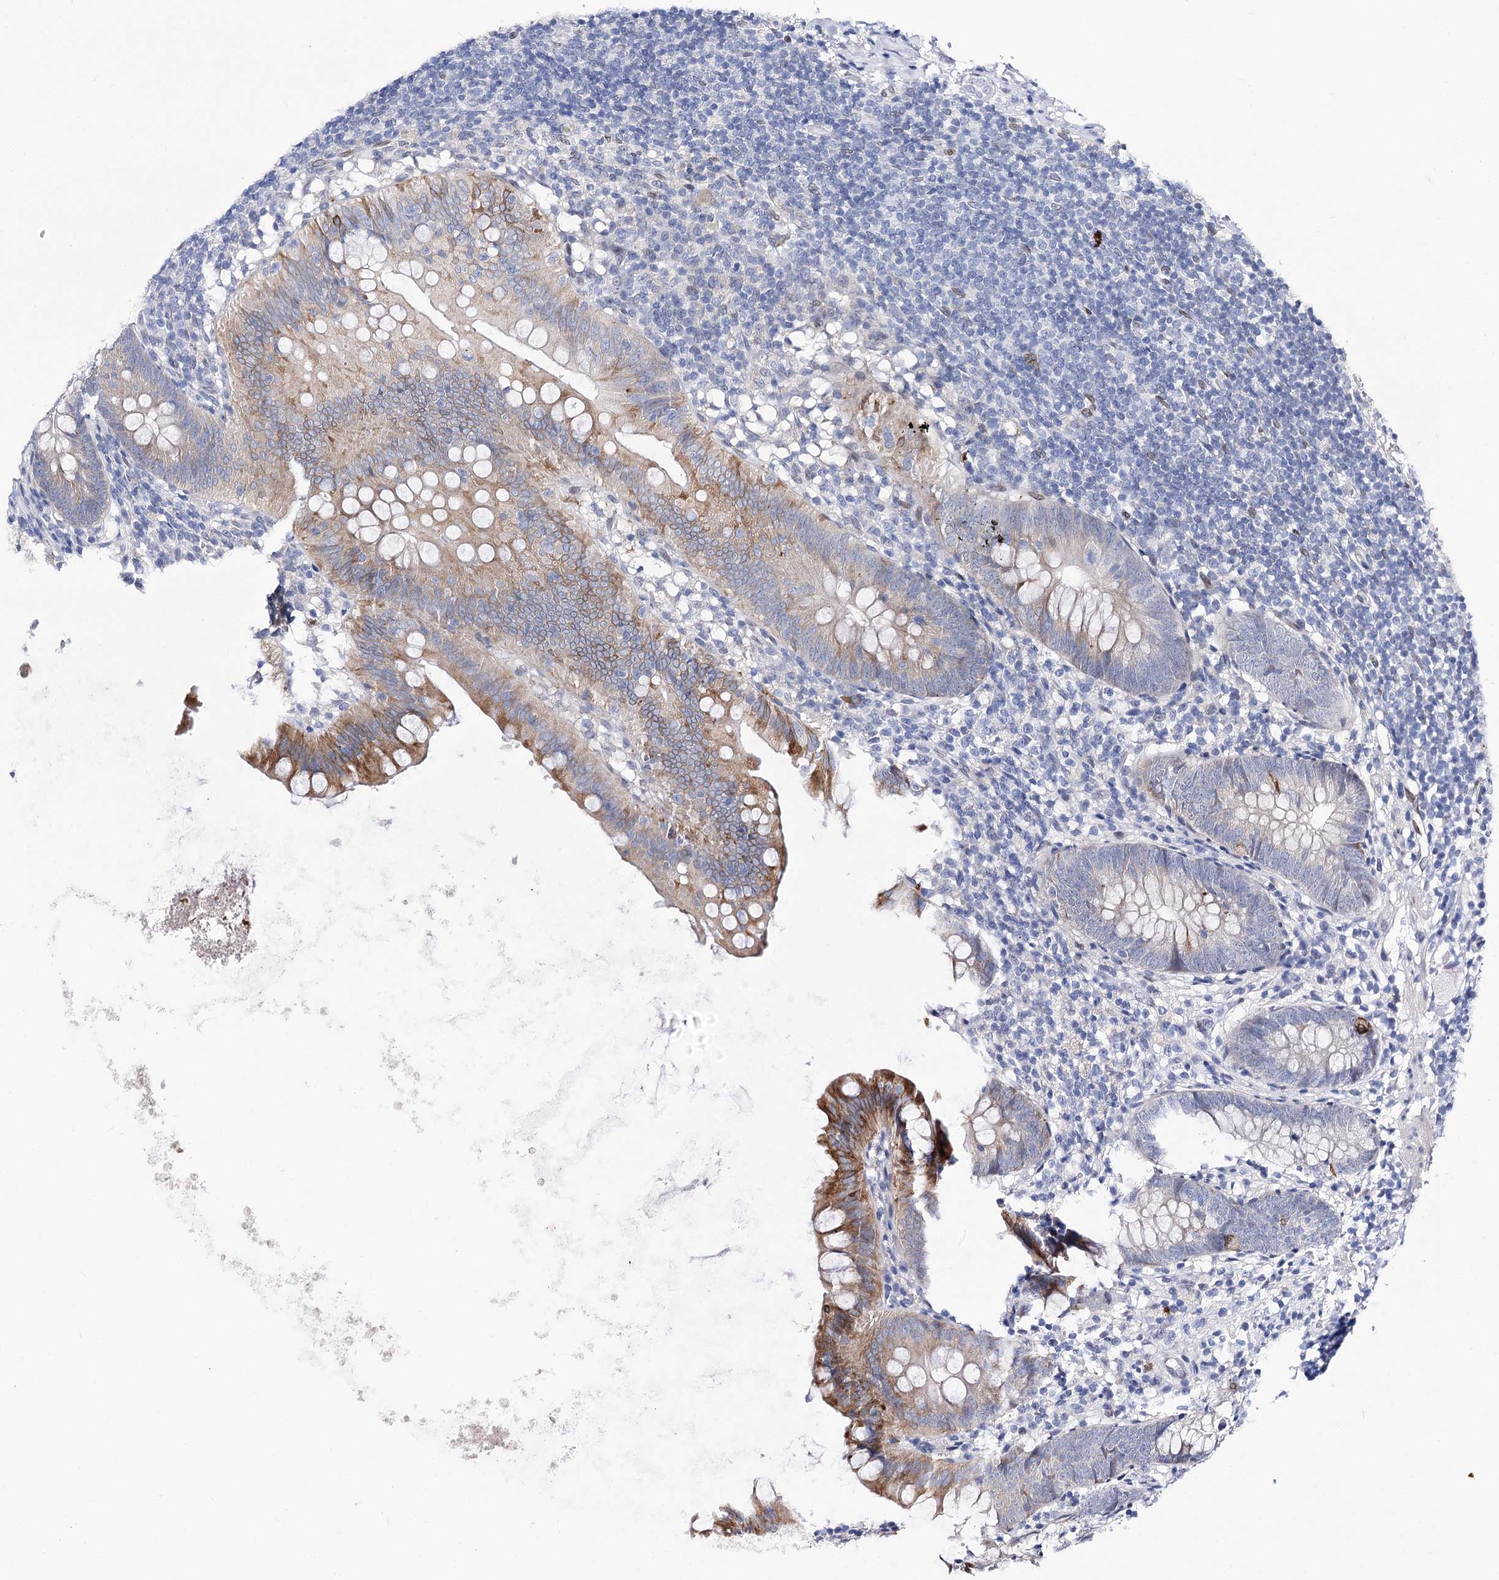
{"staining": {"intensity": "moderate", "quantity": ">75%", "location": "cytoplasmic/membranous"}, "tissue": "appendix", "cell_type": "Glandular cells", "image_type": "normal", "snomed": [{"axis": "morphology", "description": "Normal tissue, NOS"}, {"axis": "topography", "description": "Appendix"}], "caption": "Protein expression analysis of normal human appendix reveals moderate cytoplasmic/membranous staining in approximately >75% of glandular cells. The staining was performed using DAB, with brown indicating positive protein expression. Nuclei are stained blue with hematoxylin.", "gene": "TMEM201", "patient": {"sex": "female", "age": 62}}